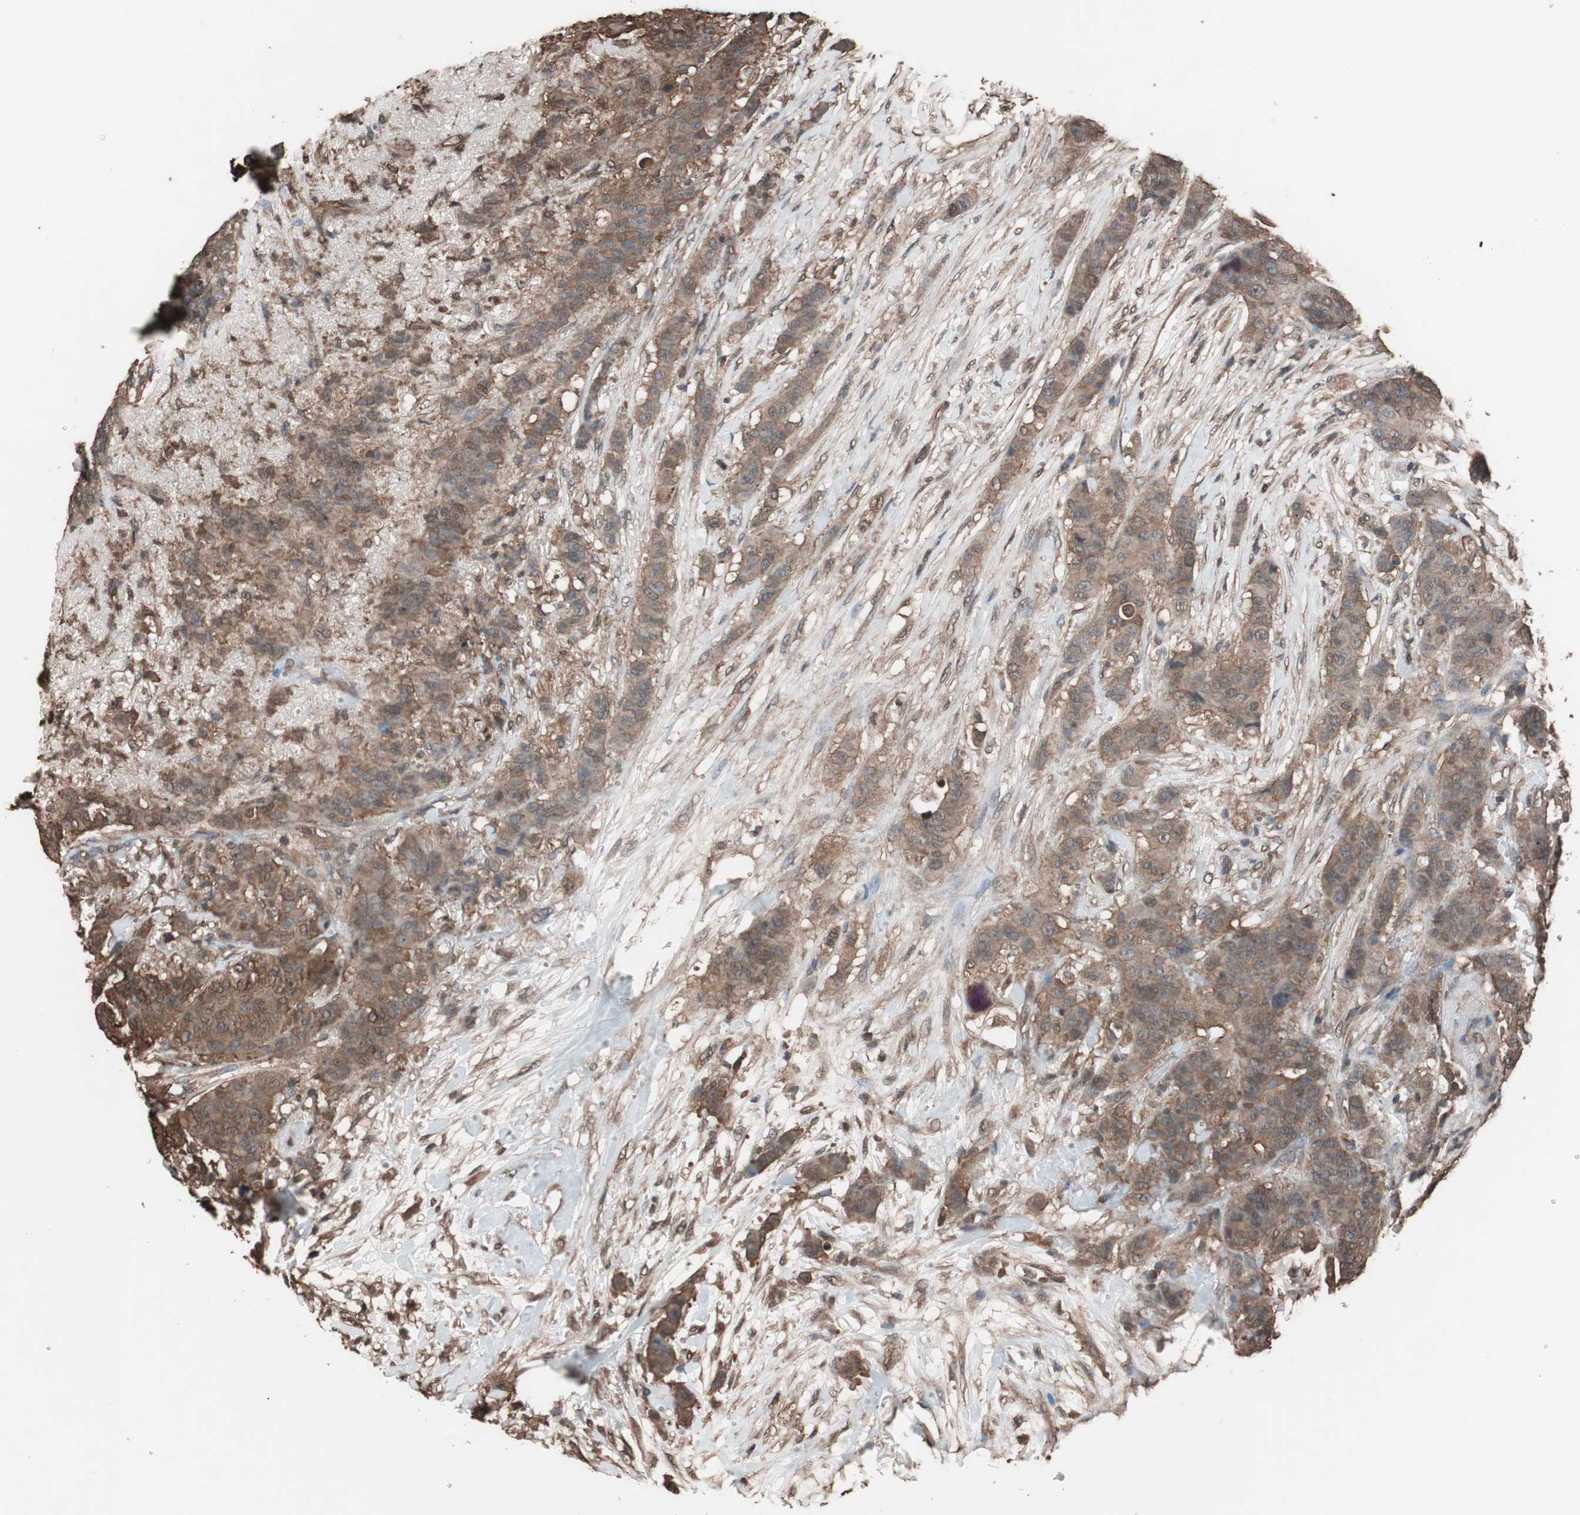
{"staining": {"intensity": "strong", "quantity": ">75%", "location": "cytoplasmic/membranous"}, "tissue": "breast cancer", "cell_type": "Tumor cells", "image_type": "cancer", "snomed": [{"axis": "morphology", "description": "Duct carcinoma"}, {"axis": "topography", "description": "Breast"}], "caption": "The photomicrograph exhibits immunohistochemical staining of intraductal carcinoma (breast). There is strong cytoplasmic/membranous positivity is identified in about >75% of tumor cells.", "gene": "CALM2", "patient": {"sex": "female", "age": 40}}